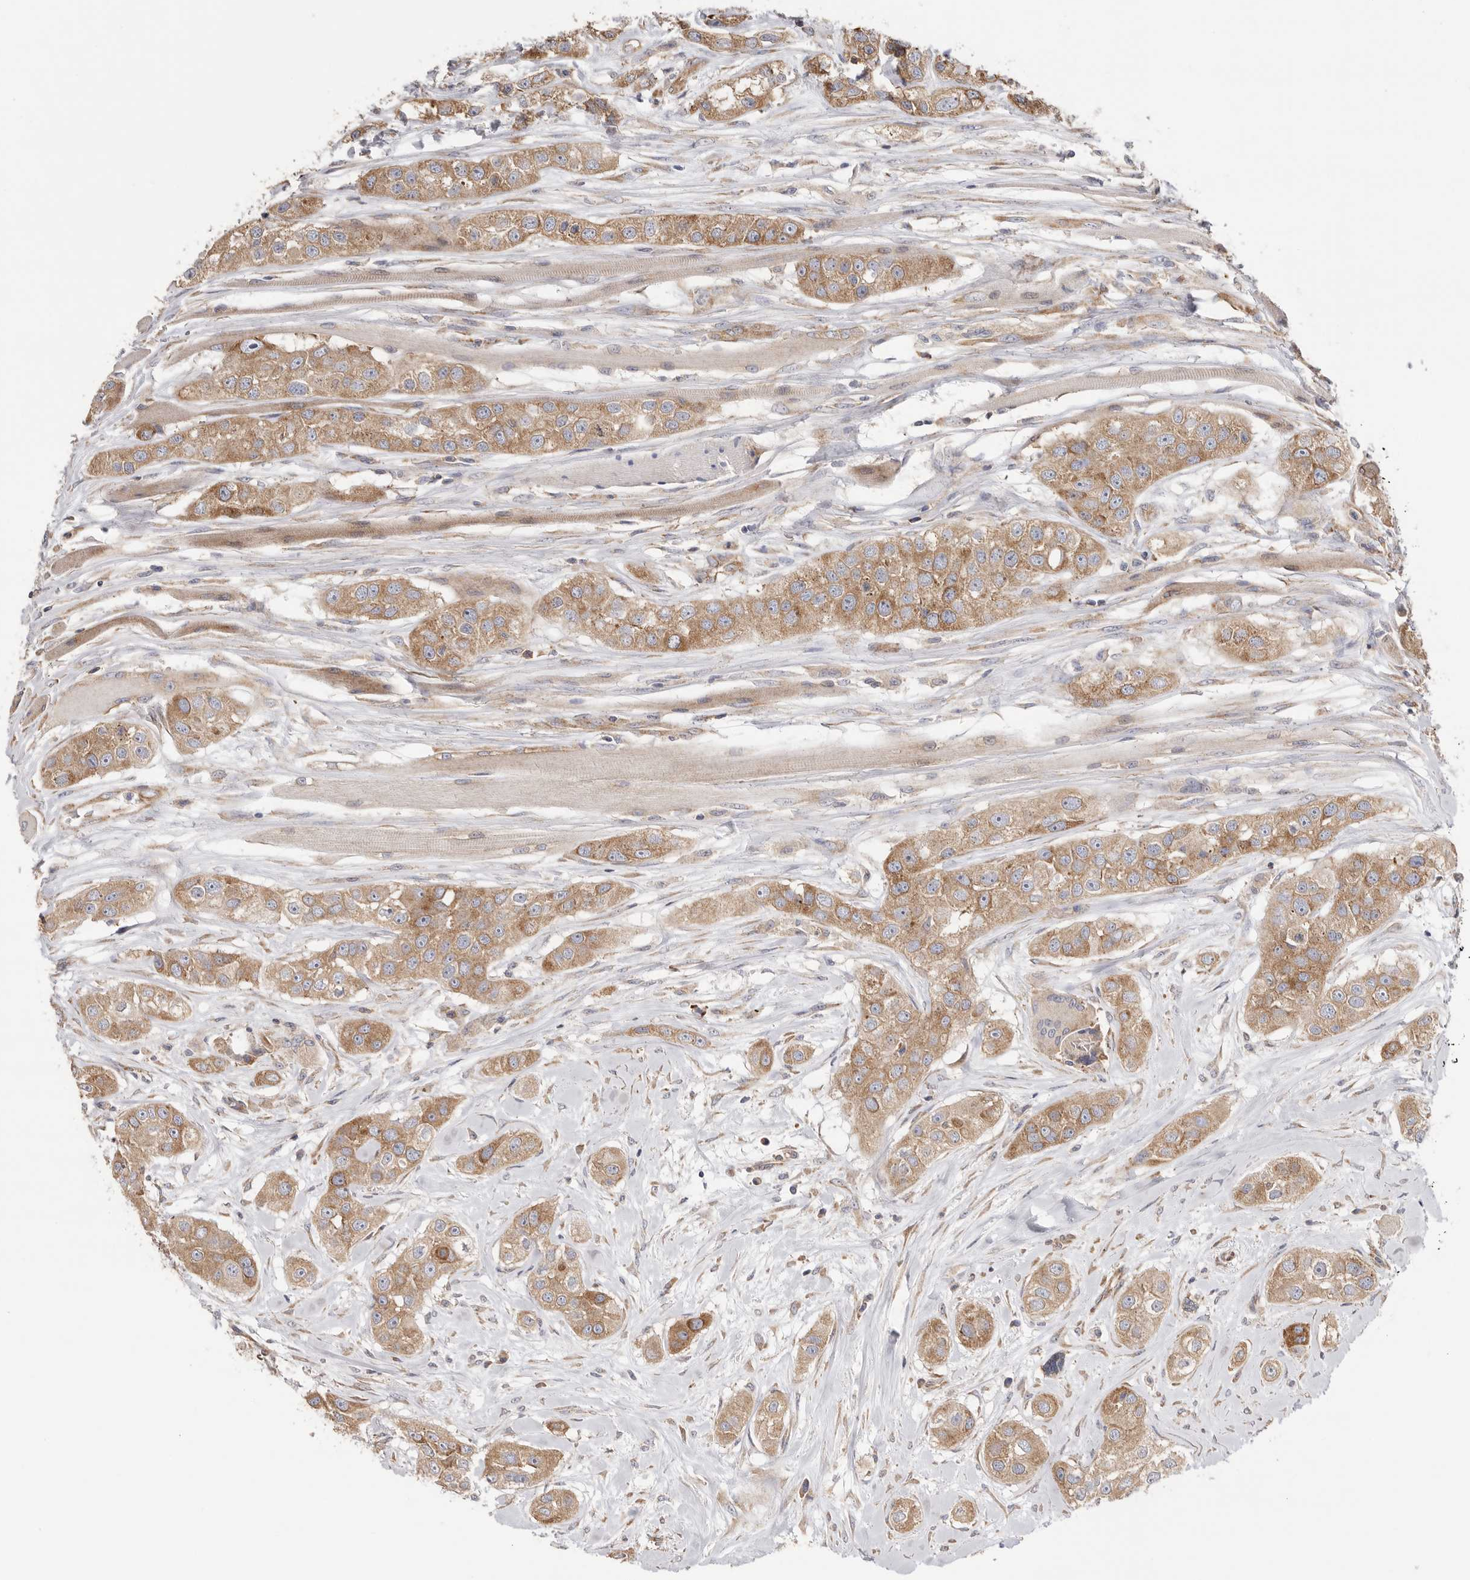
{"staining": {"intensity": "moderate", "quantity": ">75%", "location": "cytoplasmic/membranous"}, "tissue": "head and neck cancer", "cell_type": "Tumor cells", "image_type": "cancer", "snomed": [{"axis": "morphology", "description": "Normal tissue, NOS"}, {"axis": "morphology", "description": "Squamous cell carcinoma, NOS"}, {"axis": "topography", "description": "Skeletal muscle"}, {"axis": "topography", "description": "Head-Neck"}], "caption": "High-power microscopy captured an IHC photomicrograph of squamous cell carcinoma (head and neck), revealing moderate cytoplasmic/membranous staining in approximately >75% of tumor cells.", "gene": "SERBP1", "patient": {"sex": "male", "age": 51}}